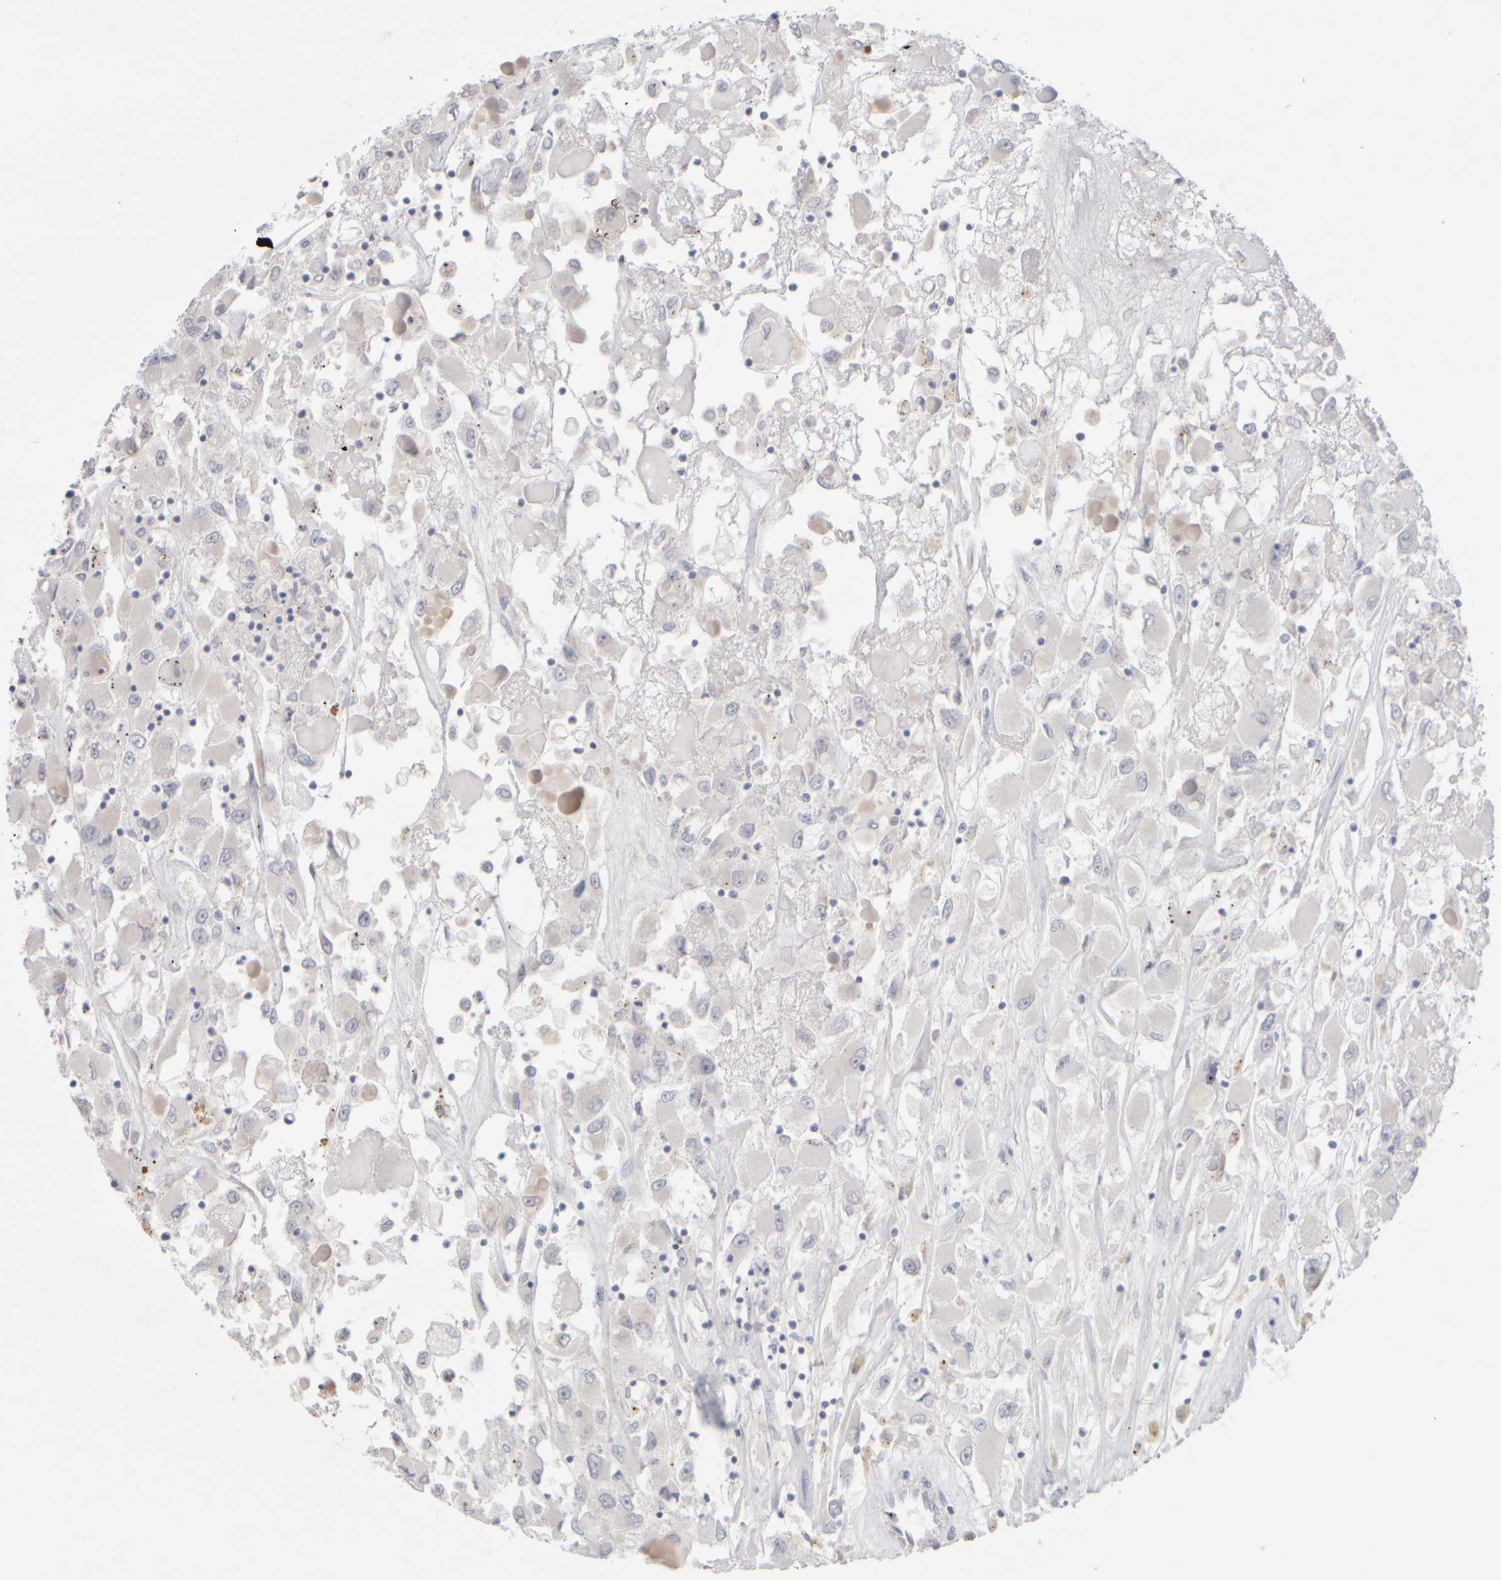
{"staining": {"intensity": "negative", "quantity": "none", "location": "none"}, "tissue": "renal cancer", "cell_type": "Tumor cells", "image_type": "cancer", "snomed": [{"axis": "morphology", "description": "Adenocarcinoma, NOS"}, {"axis": "topography", "description": "Kidney"}], "caption": "Photomicrograph shows no protein positivity in tumor cells of renal cancer (adenocarcinoma) tissue. The staining was performed using DAB (3,3'-diaminobenzidine) to visualize the protein expression in brown, while the nuclei were stained in blue with hematoxylin (Magnification: 20x).", "gene": "ZNF112", "patient": {"sex": "female", "age": 52}}